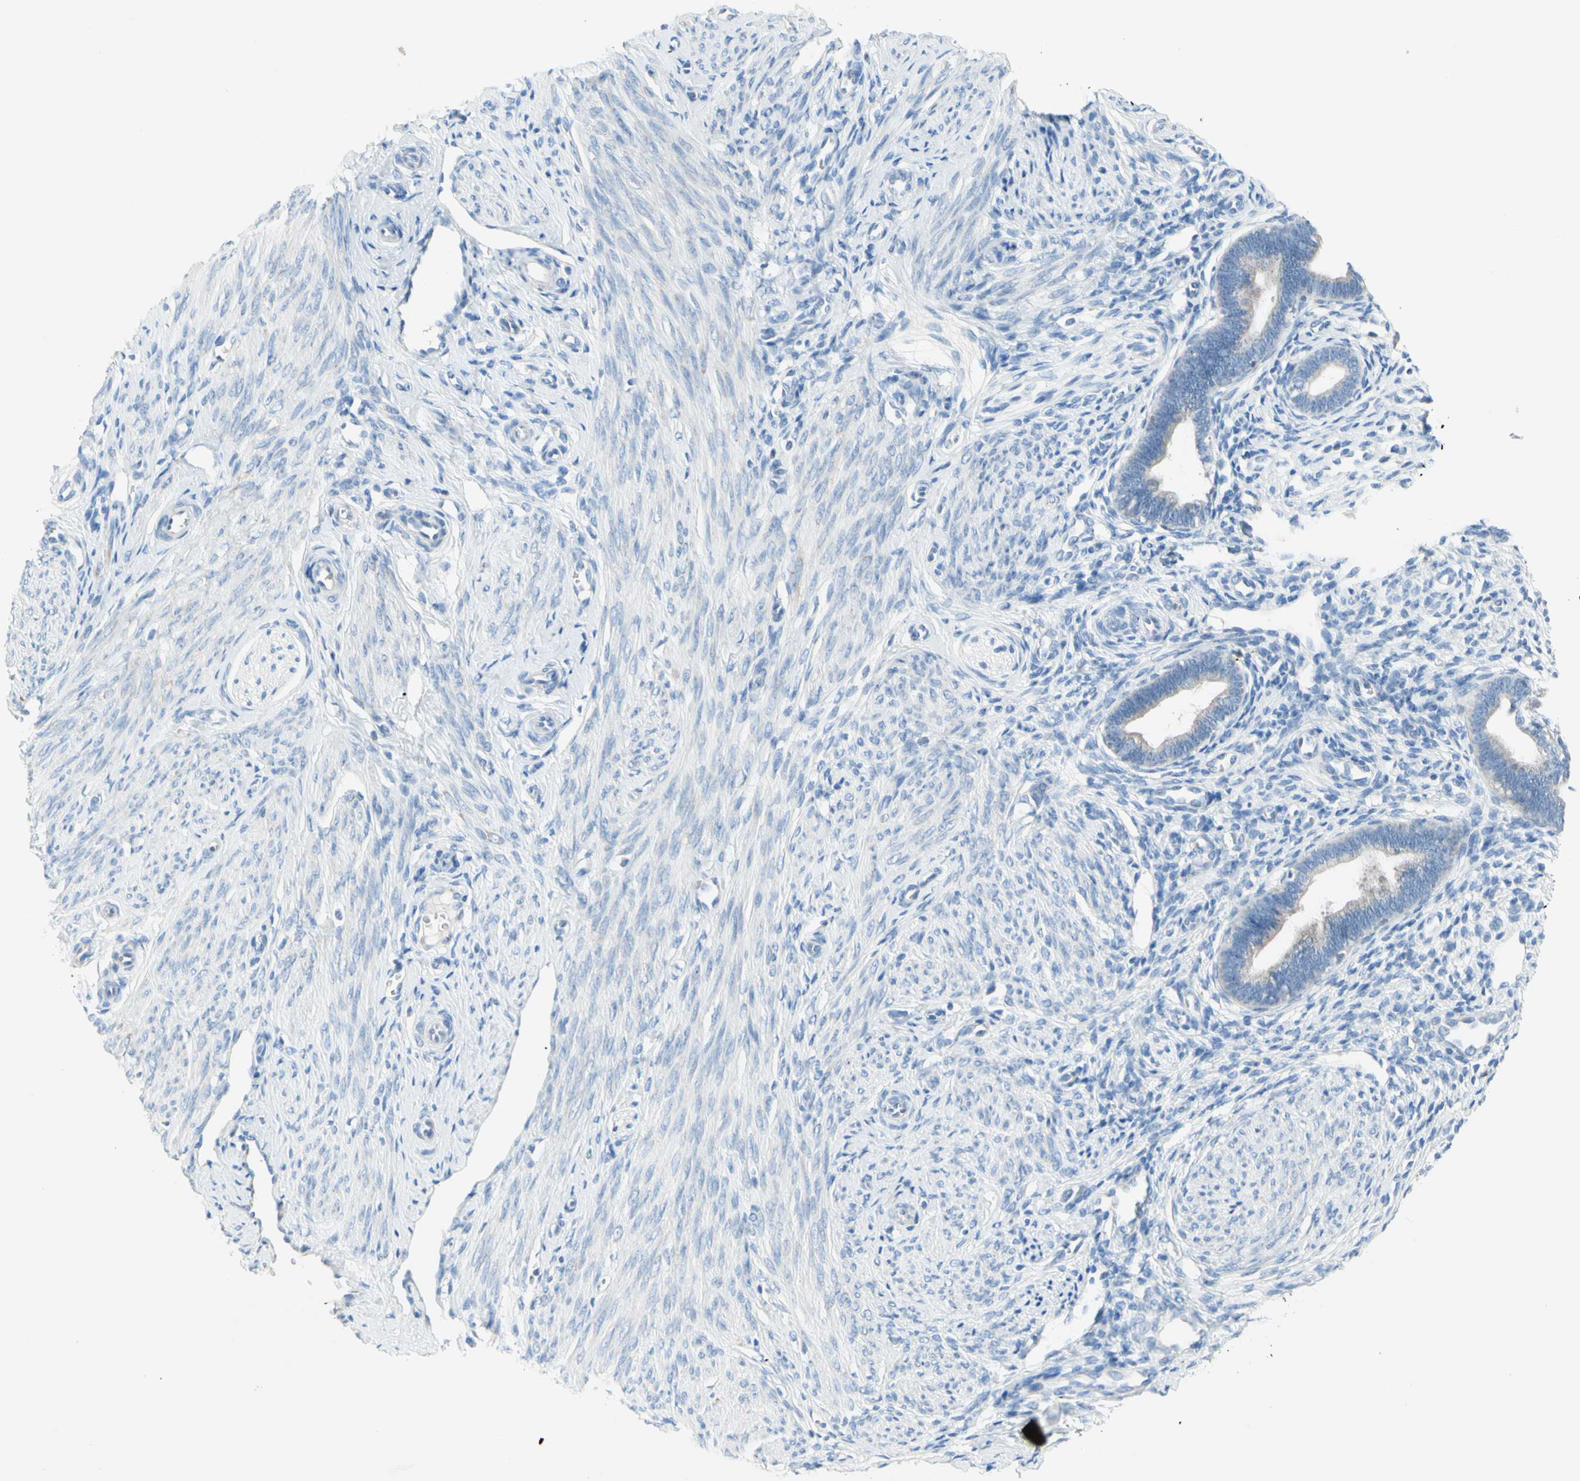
{"staining": {"intensity": "negative", "quantity": "none", "location": "none"}, "tissue": "endometrium", "cell_type": "Cells in endometrial stroma", "image_type": "normal", "snomed": [{"axis": "morphology", "description": "Normal tissue, NOS"}, {"axis": "topography", "description": "Endometrium"}], "caption": "A high-resolution micrograph shows IHC staining of normal endometrium, which displays no significant positivity in cells in endometrial stroma.", "gene": "MFF", "patient": {"sex": "female", "age": 27}}